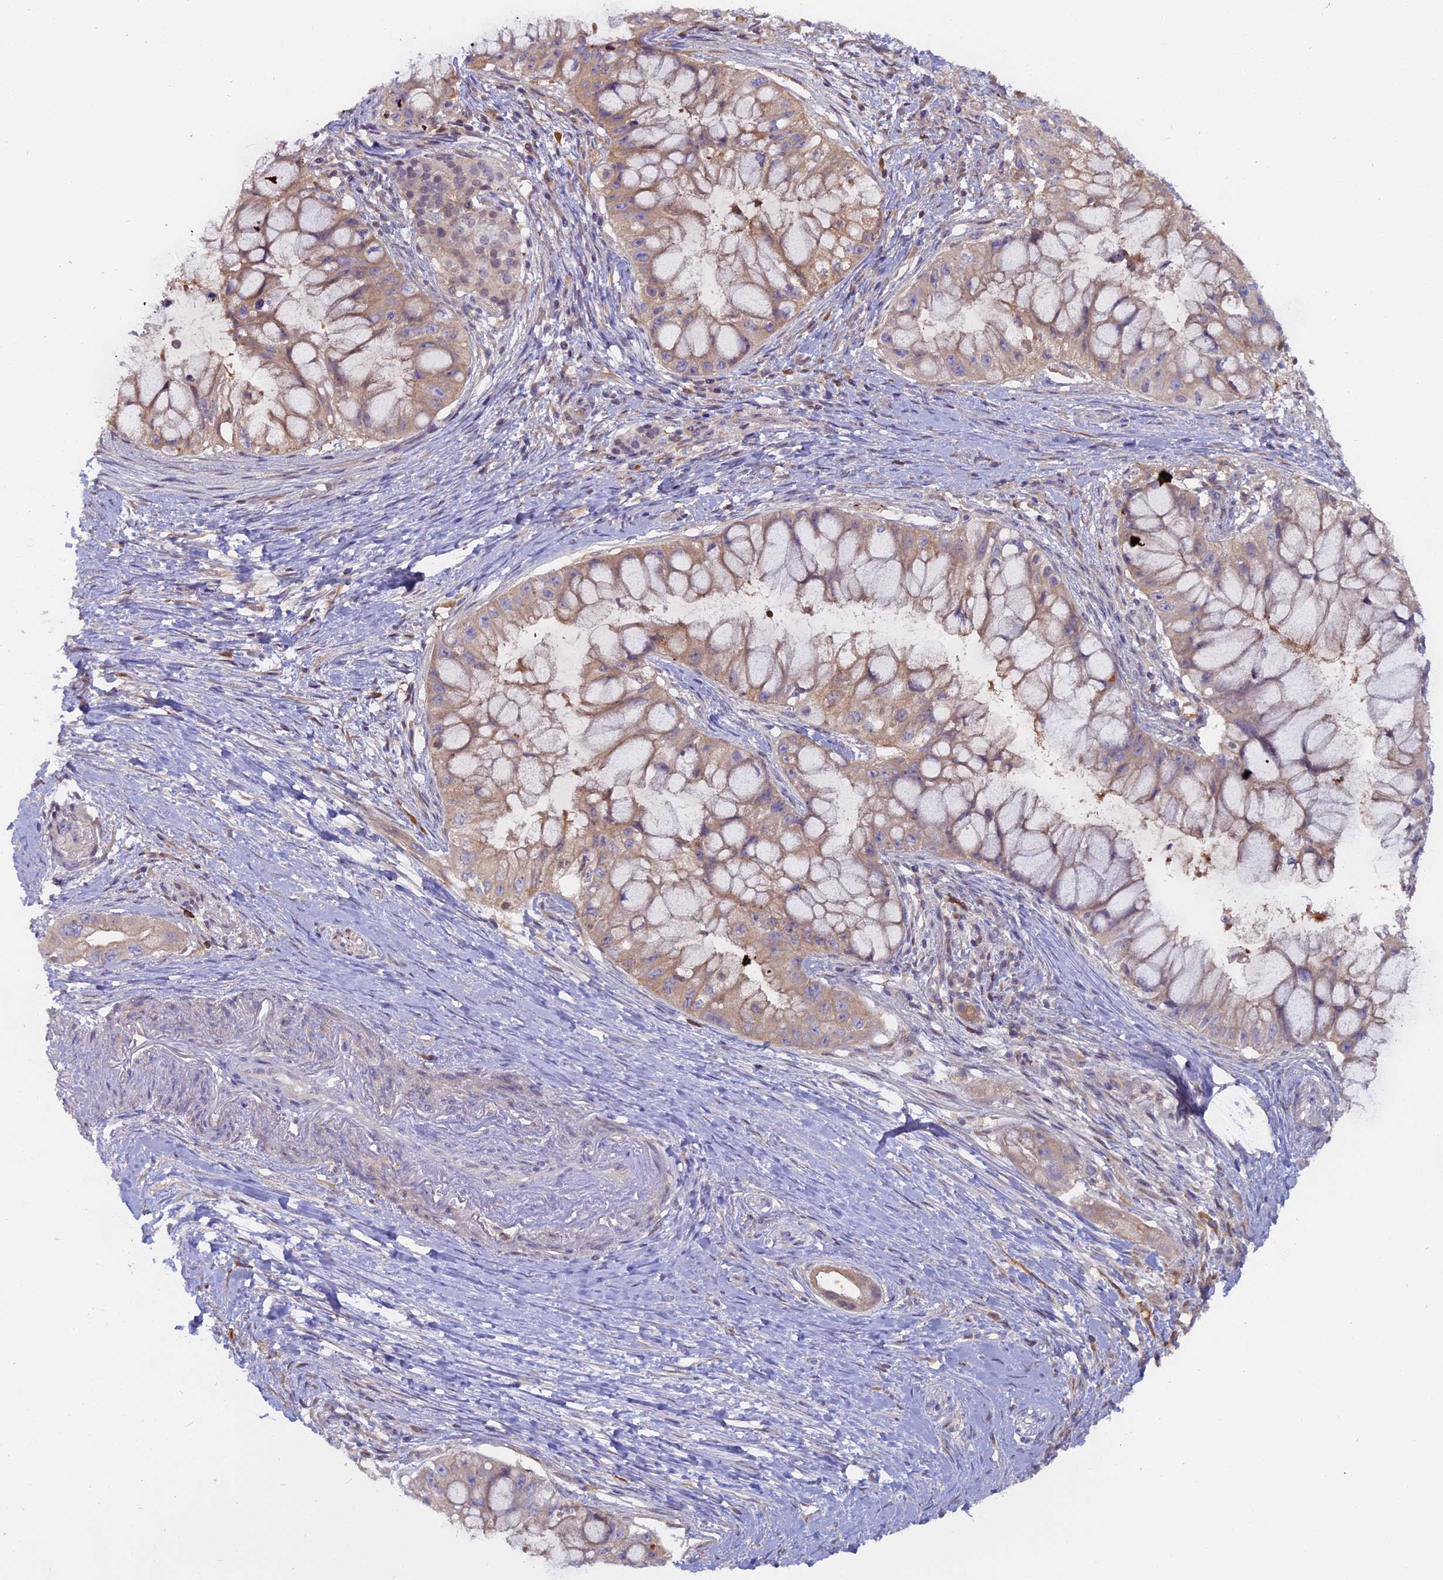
{"staining": {"intensity": "weak", "quantity": "25%-75%", "location": "cytoplasmic/membranous"}, "tissue": "pancreatic cancer", "cell_type": "Tumor cells", "image_type": "cancer", "snomed": [{"axis": "morphology", "description": "Adenocarcinoma, NOS"}, {"axis": "topography", "description": "Pancreas"}], "caption": "Protein expression analysis of human adenocarcinoma (pancreatic) reveals weak cytoplasmic/membranous positivity in approximately 25%-75% of tumor cells. (DAB (3,3'-diaminobenzidine) = brown stain, brightfield microscopy at high magnification).", "gene": "FAM118B", "patient": {"sex": "male", "age": 48}}